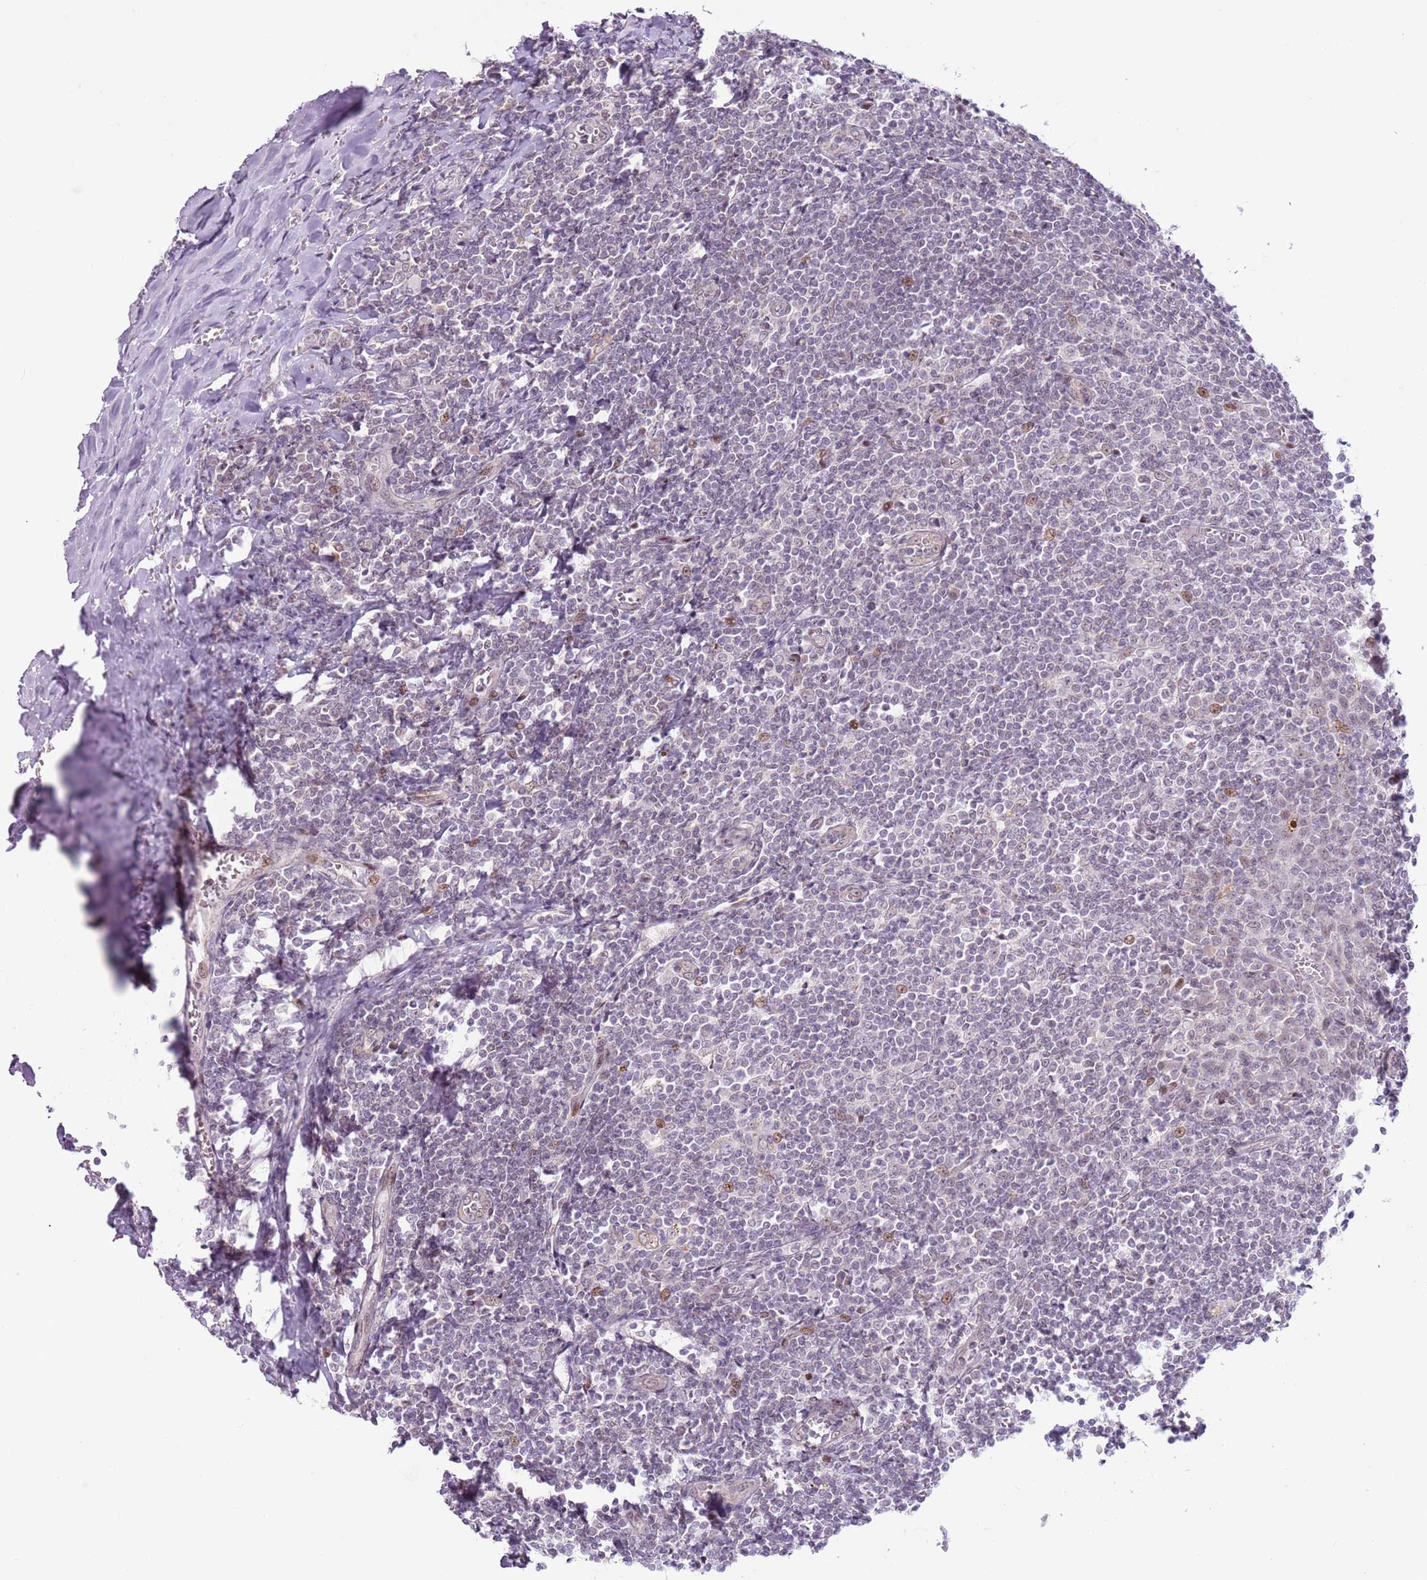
{"staining": {"intensity": "negative", "quantity": "none", "location": "none"}, "tissue": "tonsil", "cell_type": "Germinal center cells", "image_type": "normal", "snomed": [{"axis": "morphology", "description": "Normal tissue, NOS"}, {"axis": "topography", "description": "Tonsil"}], "caption": "DAB immunohistochemical staining of normal human tonsil demonstrates no significant positivity in germinal center cells. The staining was performed using DAB to visualize the protein expression in brown, while the nuclei were stained in blue with hematoxylin (Magnification: 20x).", "gene": "MLLT11", "patient": {"sex": "male", "age": 27}}